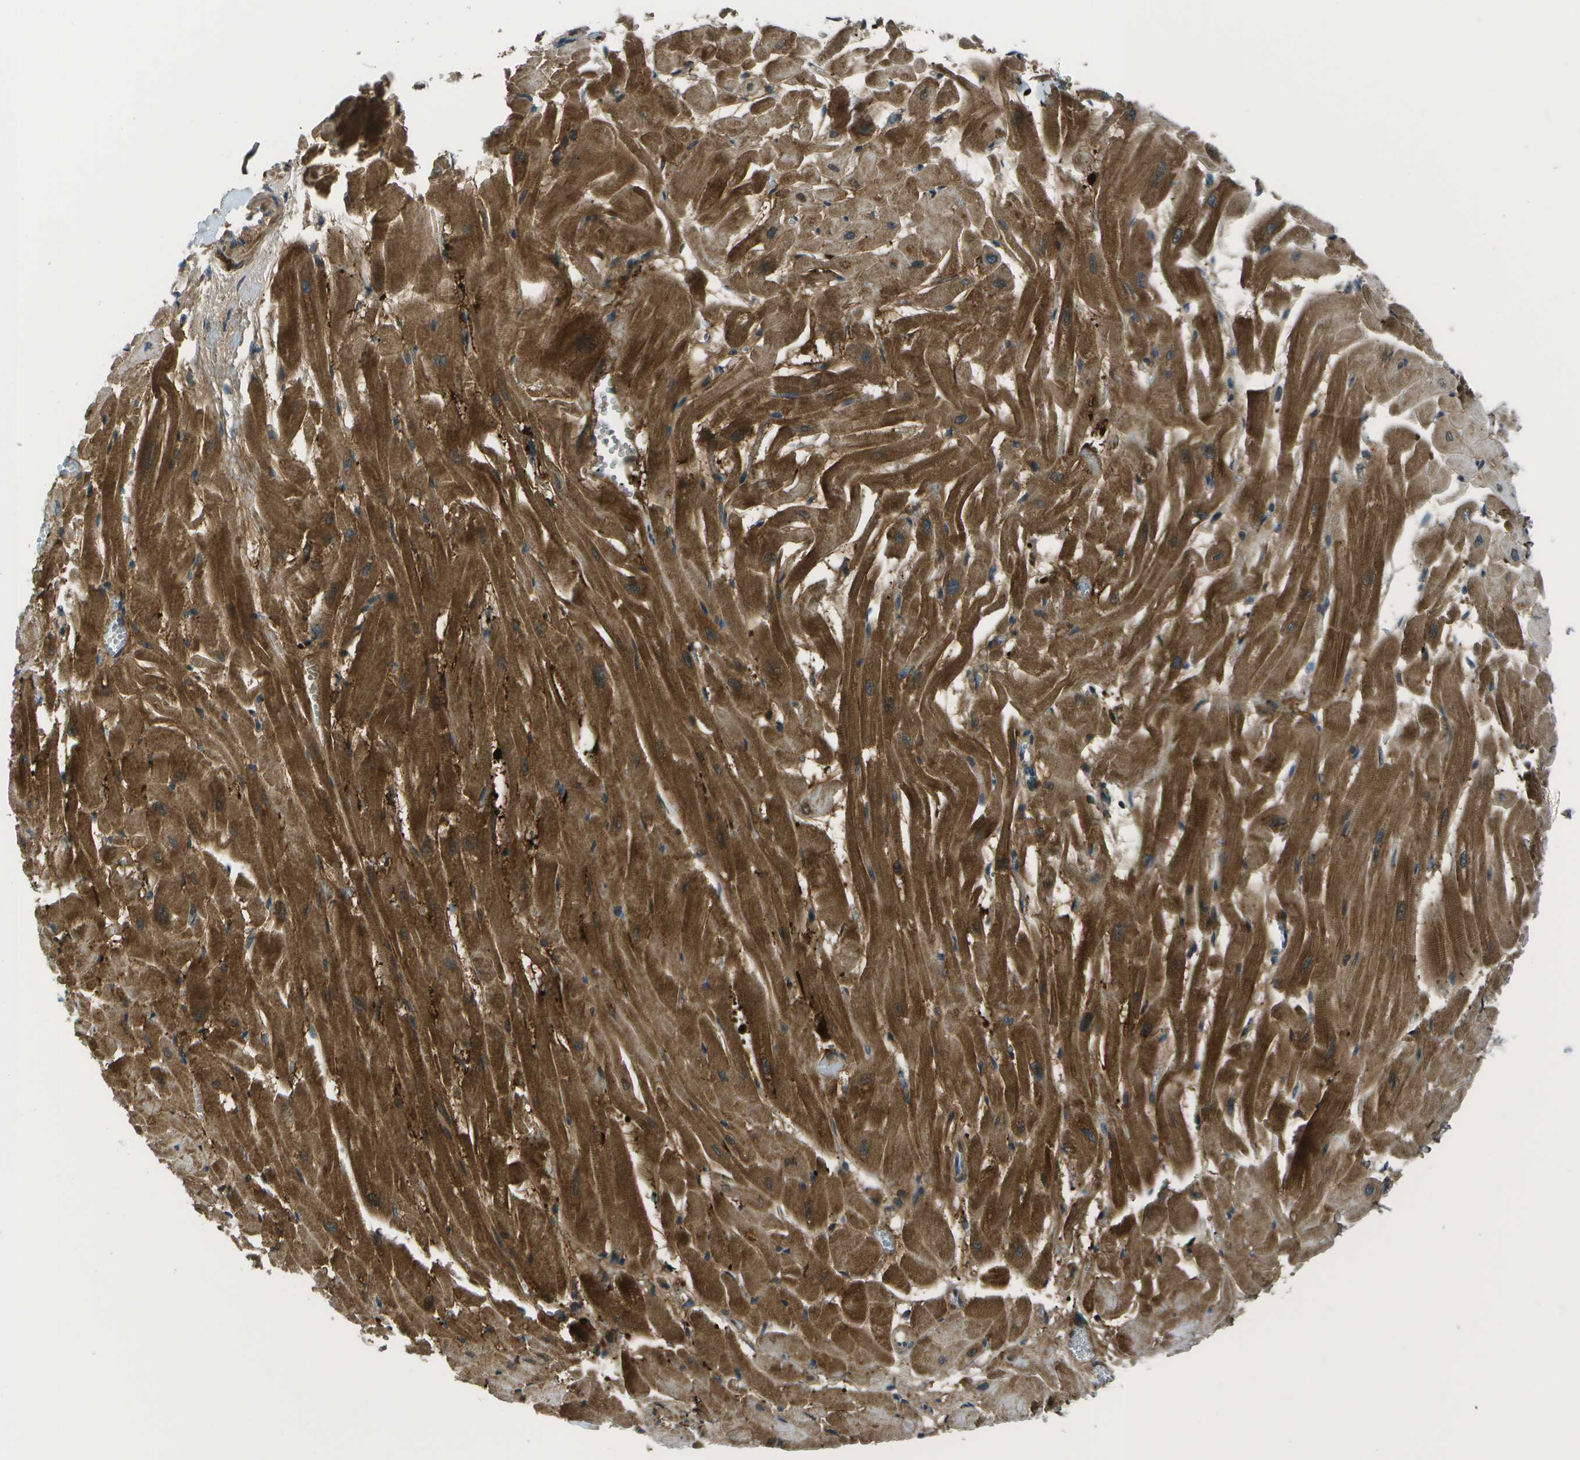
{"staining": {"intensity": "moderate", "quantity": ">75%", "location": "cytoplasmic/membranous"}, "tissue": "heart muscle", "cell_type": "Cardiomyocytes", "image_type": "normal", "snomed": [{"axis": "morphology", "description": "Normal tissue, NOS"}, {"axis": "topography", "description": "Heart"}], "caption": "Protein expression analysis of unremarkable human heart muscle reveals moderate cytoplasmic/membranous staining in about >75% of cardiomyocytes. (DAB (3,3'-diaminobenzidine) IHC with brightfield microscopy, high magnification).", "gene": "TMEM19", "patient": {"sex": "female", "age": 19}}